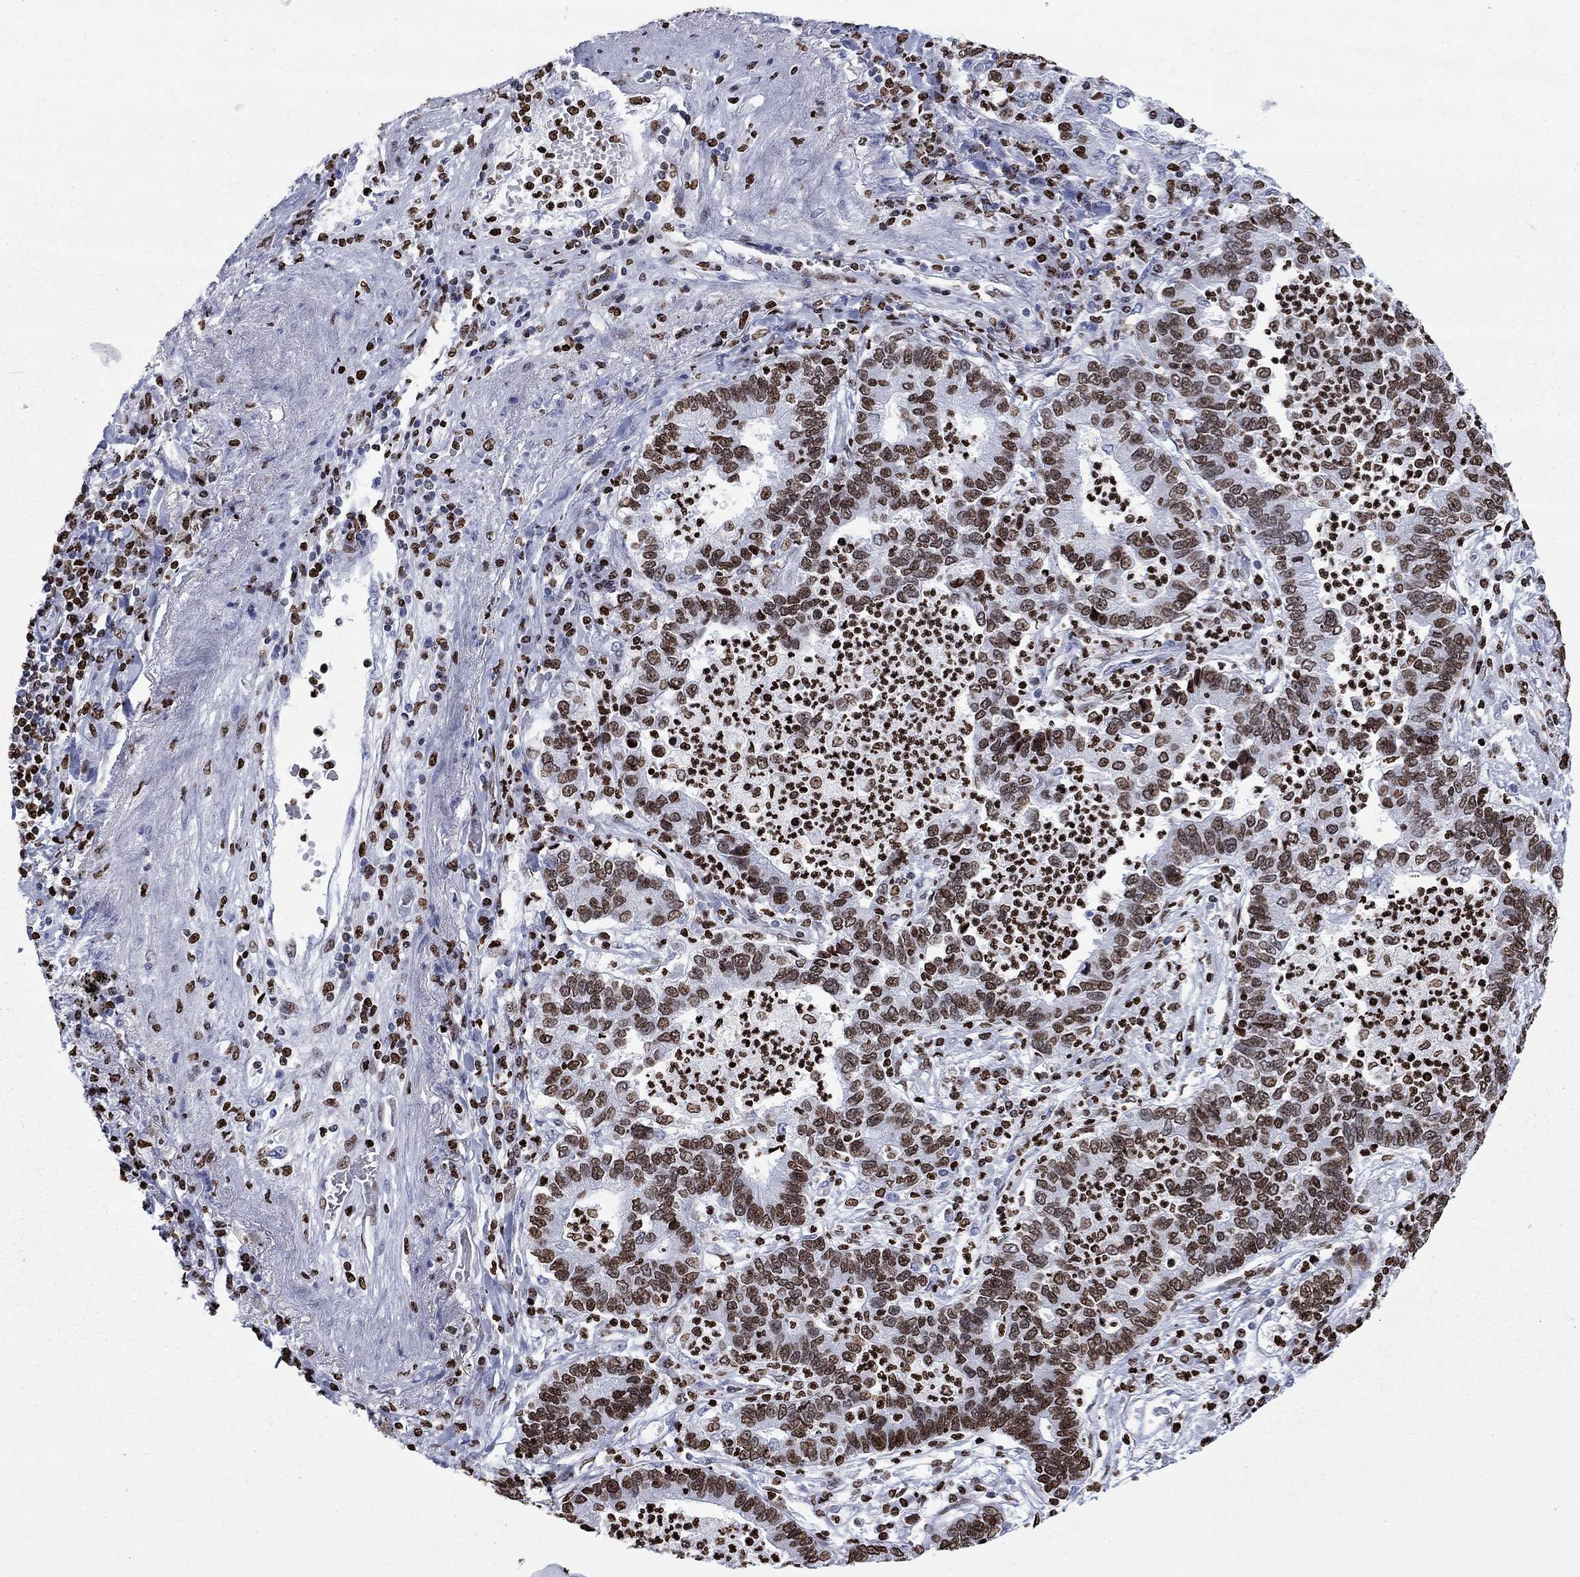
{"staining": {"intensity": "strong", "quantity": "25%-75%", "location": "nuclear"}, "tissue": "lung cancer", "cell_type": "Tumor cells", "image_type": "cancer", "snomed": [{"axis": "morphology", "description": "Adenocarcinoma, NOS"}, {"axis": "topography", "description": "Lung"}], "caption": "The histopathology image displays a brown stain indicating the presence of a protein in the nuclear of tumor cells in lung cancer (adenocarcinoma).", "gene": "H1-5", "patient": {"sex": "female", "age": 57}}